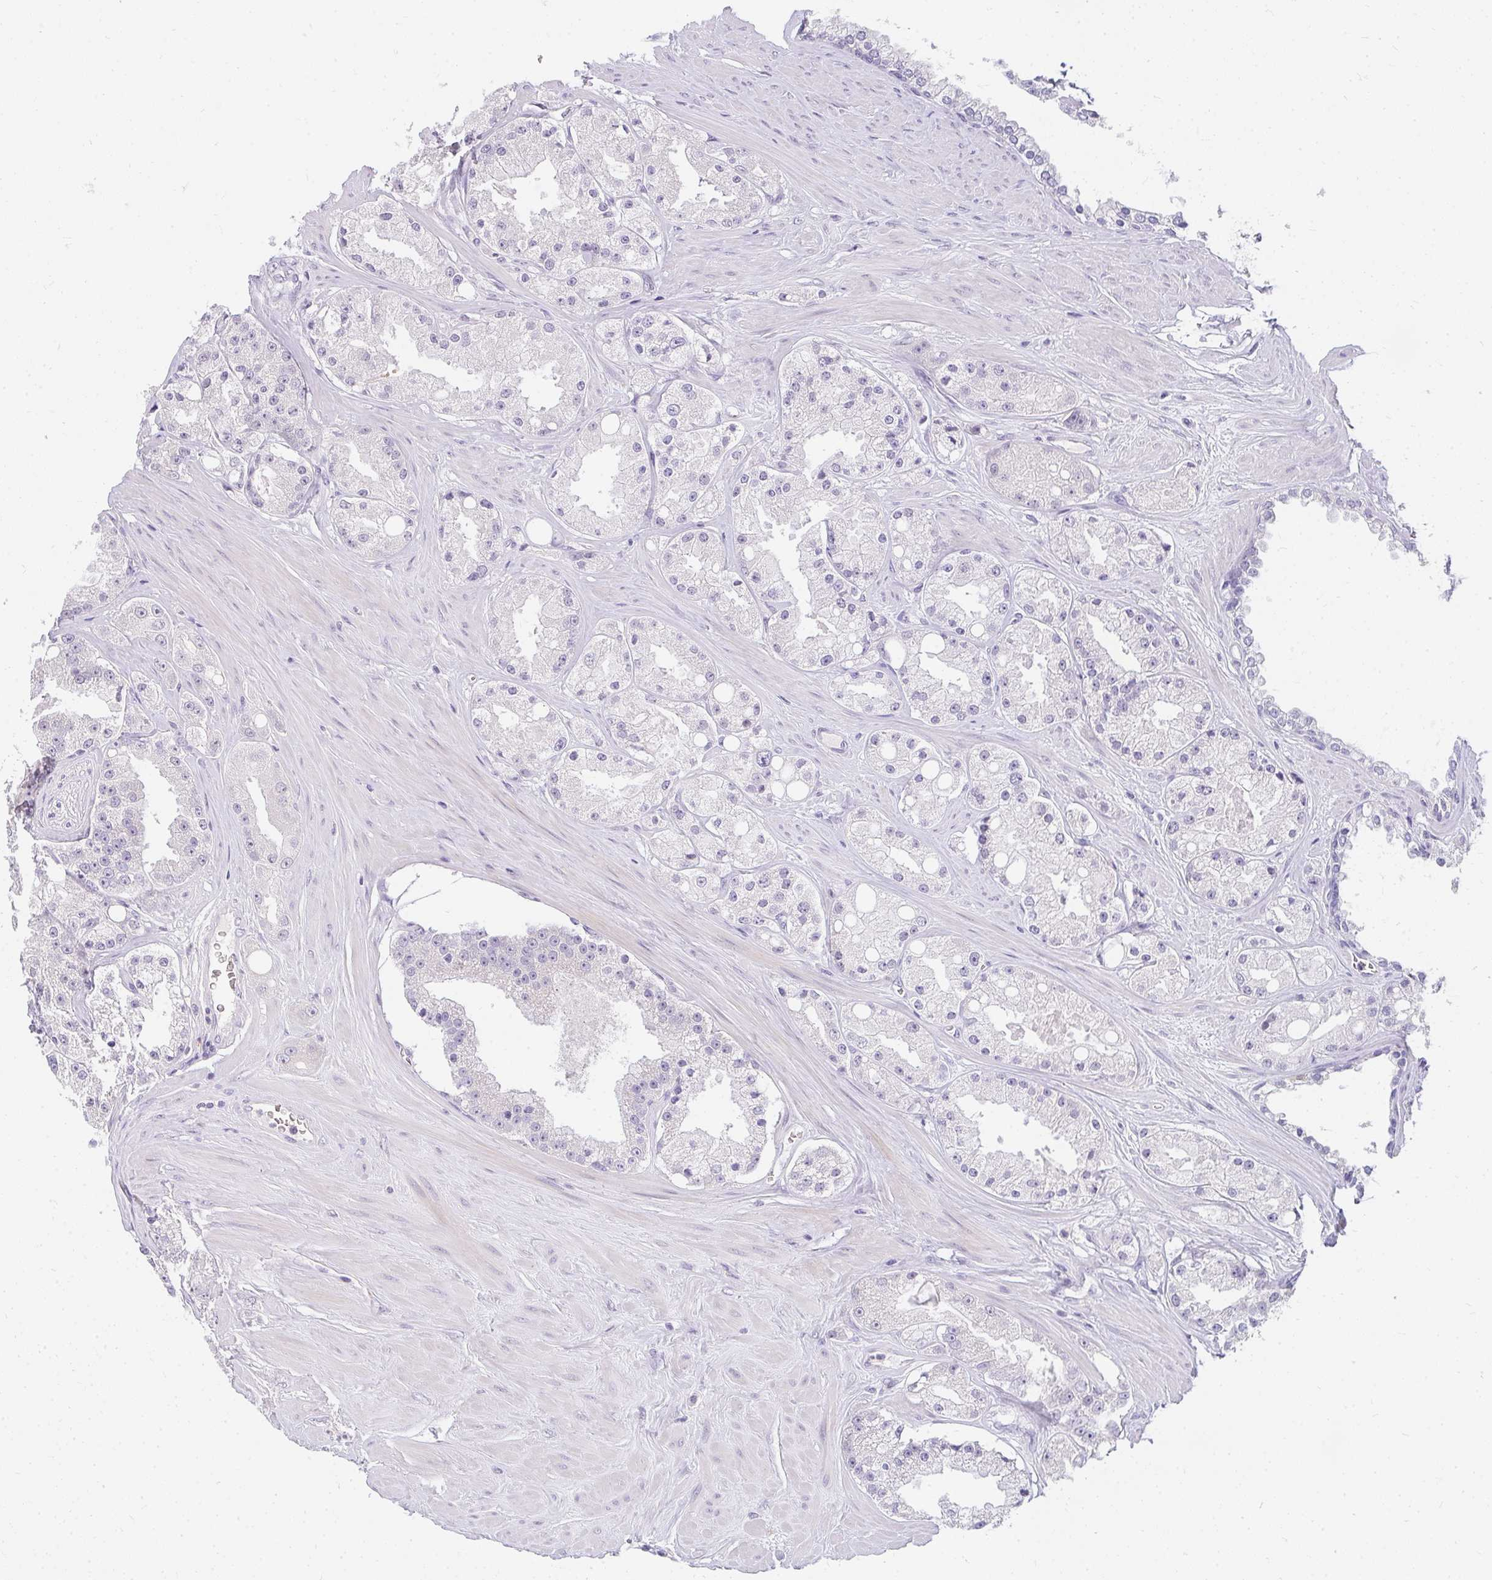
{"staining": {"intensity": "negative", "quantity": "none", "location": "none"}, "tissue": "prostate cancer", "cell_type": "Tumor cells", "image_type": "cancer", "snomed": [{"axis": "morphology", "description": "Adenocarcinoma, High grade"}, {"axis": "topography", "description": "Prostate"}], "caption": "Immunohistochemical staining of human prostate adenocarcinoma (high-grade) shows no significant positivity in tumor cells.", "gene": "PPP1R3G", "patient": {"sex": "male", "age": 66}}